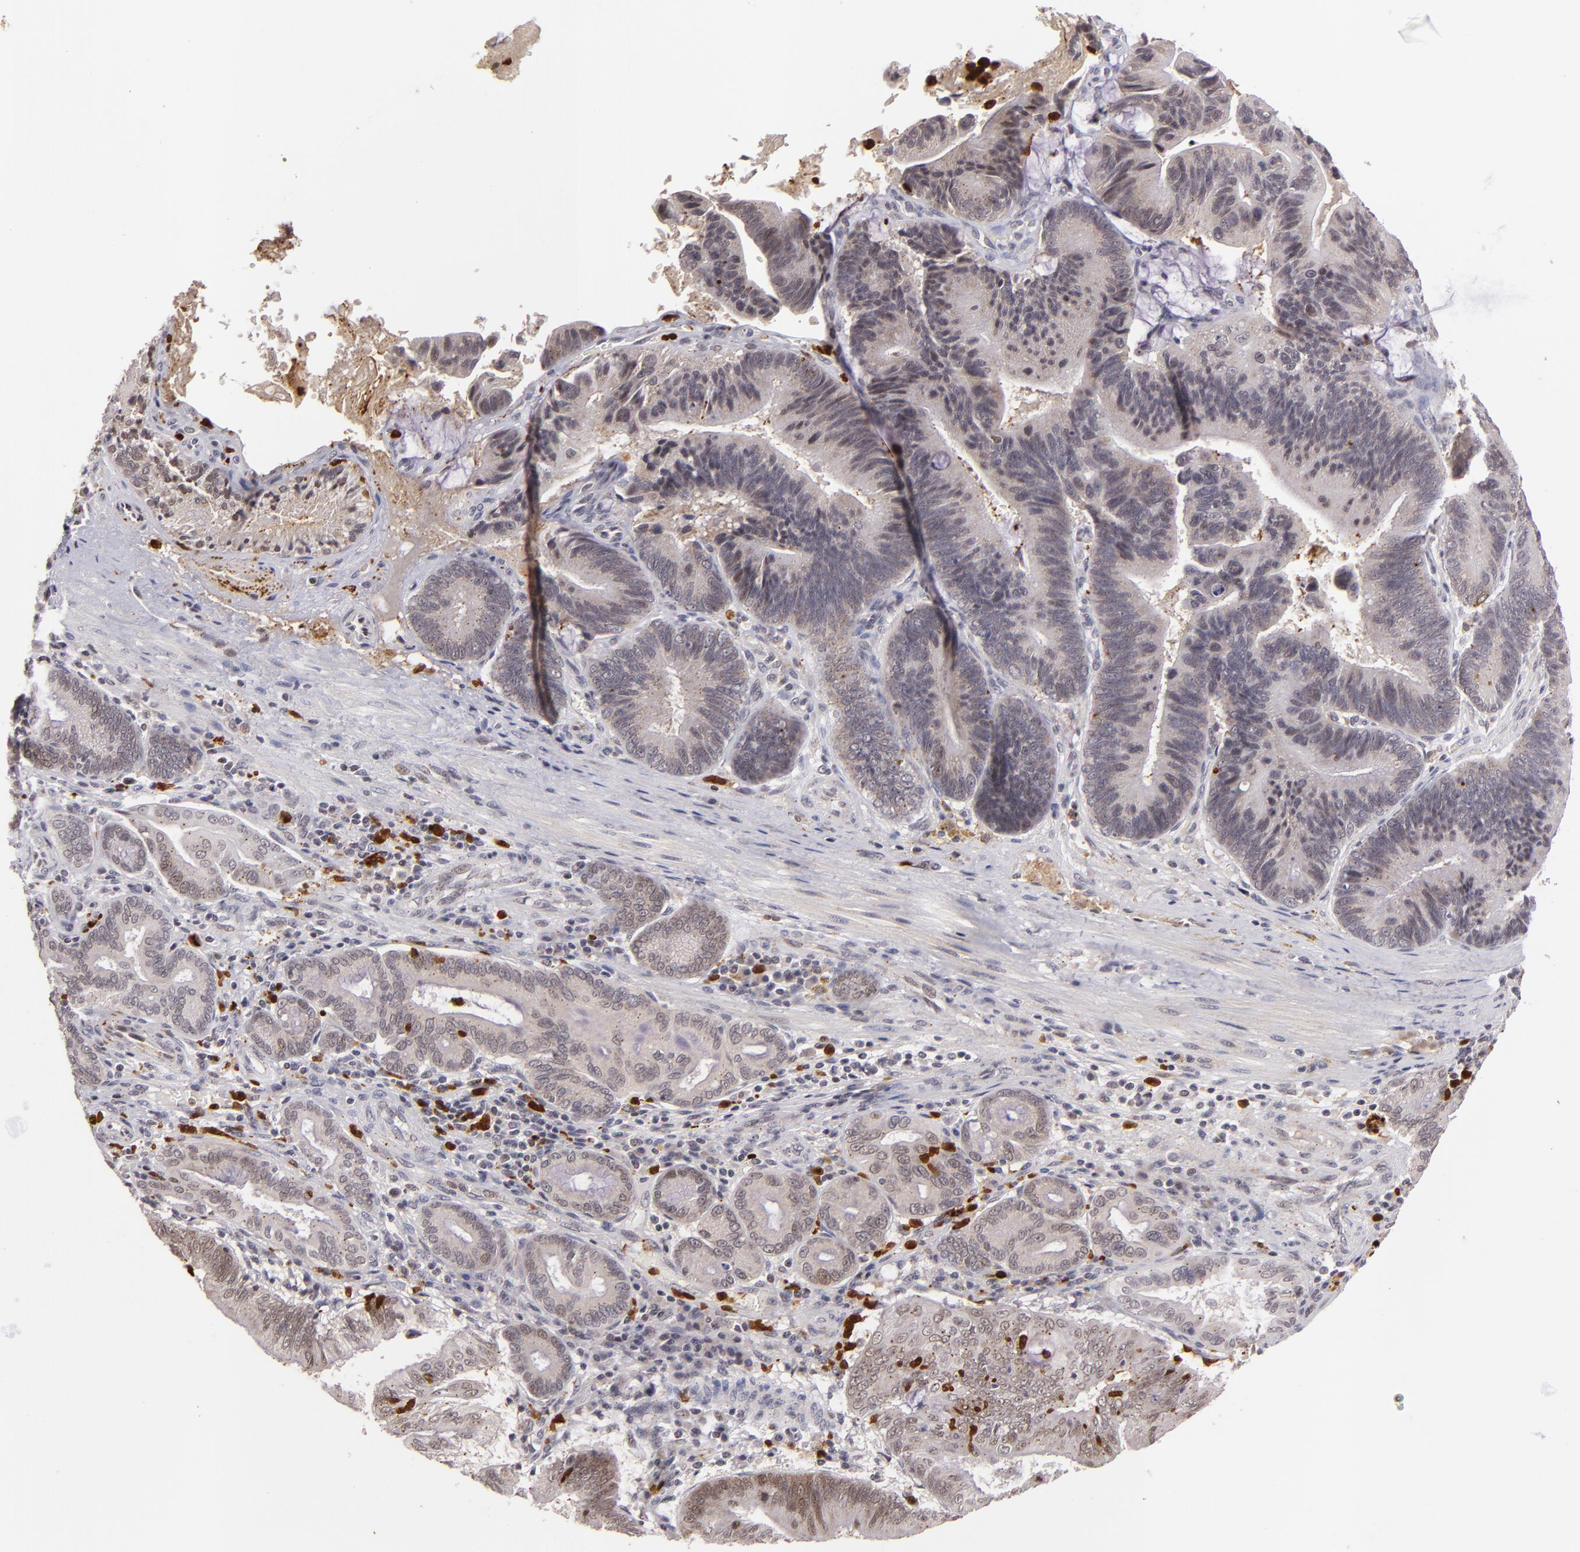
{"staining": {"intensity": "weak", "quantity": "<25%", "location": "cytoplasmic/membranous,nuclear"}, "tissue": "pancreatic cancer", "cell_type": "Tumor cells", "image_type": "cancer", "snomed": [{"axis": "morphology", "description": "Adenocarcinoma, NOS"}, {"axis": "topography", "description": "Pancreas"}], "caption": "IHC of adenocarcinoma (pancreatic) exhibits no expression in tumor cells.", "gene": "RXRG", "patient": {"sex": "male", "age": 82}}